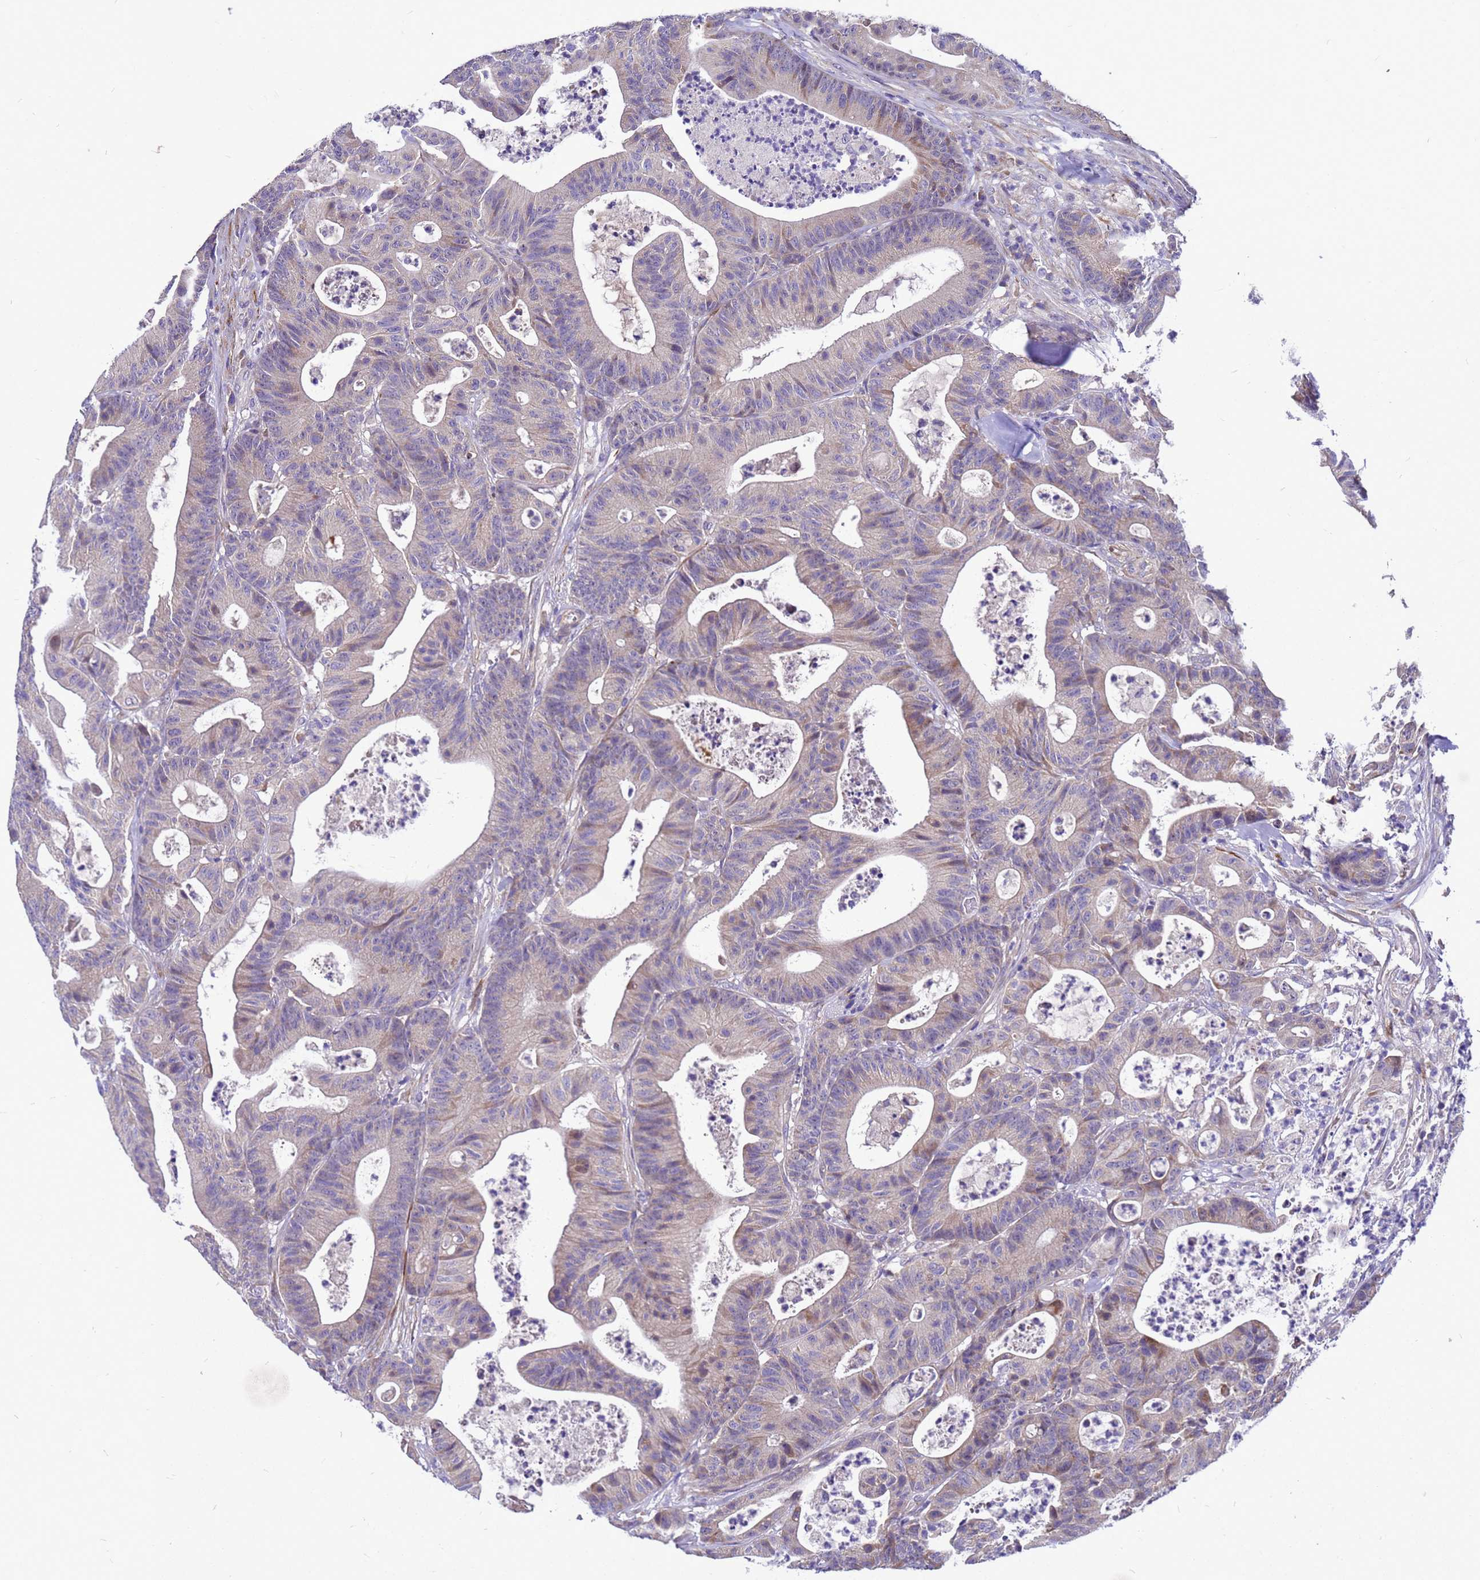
{"staining": {"intensity": "negative", "quantity": "none", "location": "none"}, "tissue": "colorectal cancer", "cell_type": "Tumor cells", "image_type": "cancer", "snomed": [{"axis": "morphology", "description": "Adenocarcinoma, NOS"}, {"axis": "topography", "description": "Colon"}], "caption": "Micrograph shows no significant protein expression in tumor cells of colorectal cancer (adenocarcinoma). (DAB immunohistochemistry visualized using brightfield microscopy, high magnification).", "gene": "POP7", "patient": {"sex": "female", "age": 84}}